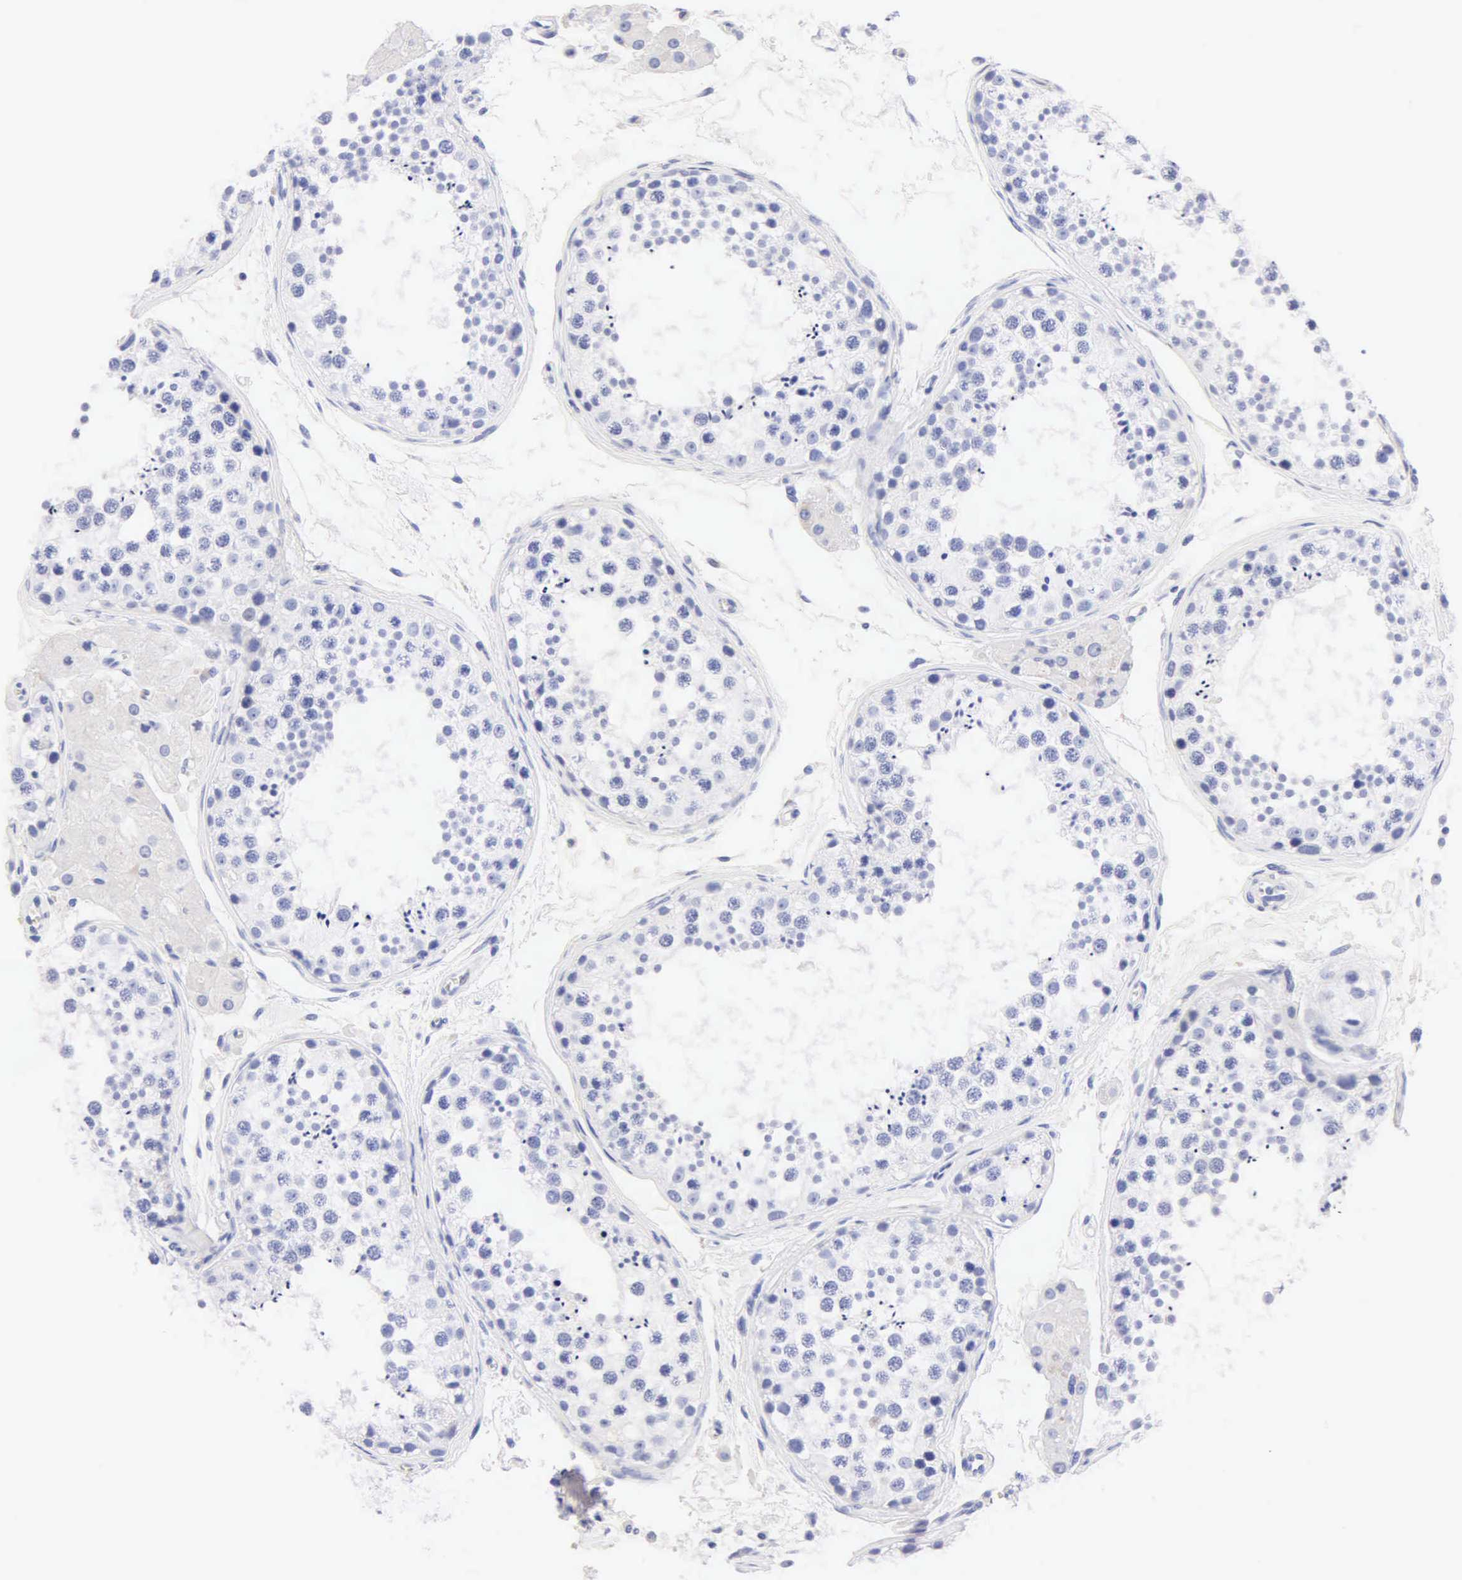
{"staining": {"intensity": "negative", "quantity": "none", "location": "none"}, "tissue": "testis", "cell_type": "Cells in seminiferous ducts", "image_type": "normal", "snomed": [{"axis": "morphology", "description": "Normal tissue, NOS"}, {"axis": "topography", "description": "Testis"}], "caption": "Immunohistochemical staining of unremarkable human testis reveals no significant expression in cells in seminiferous ducts.", "gene": "NKX2", "patient": {"sex": "male", "age": 57}}